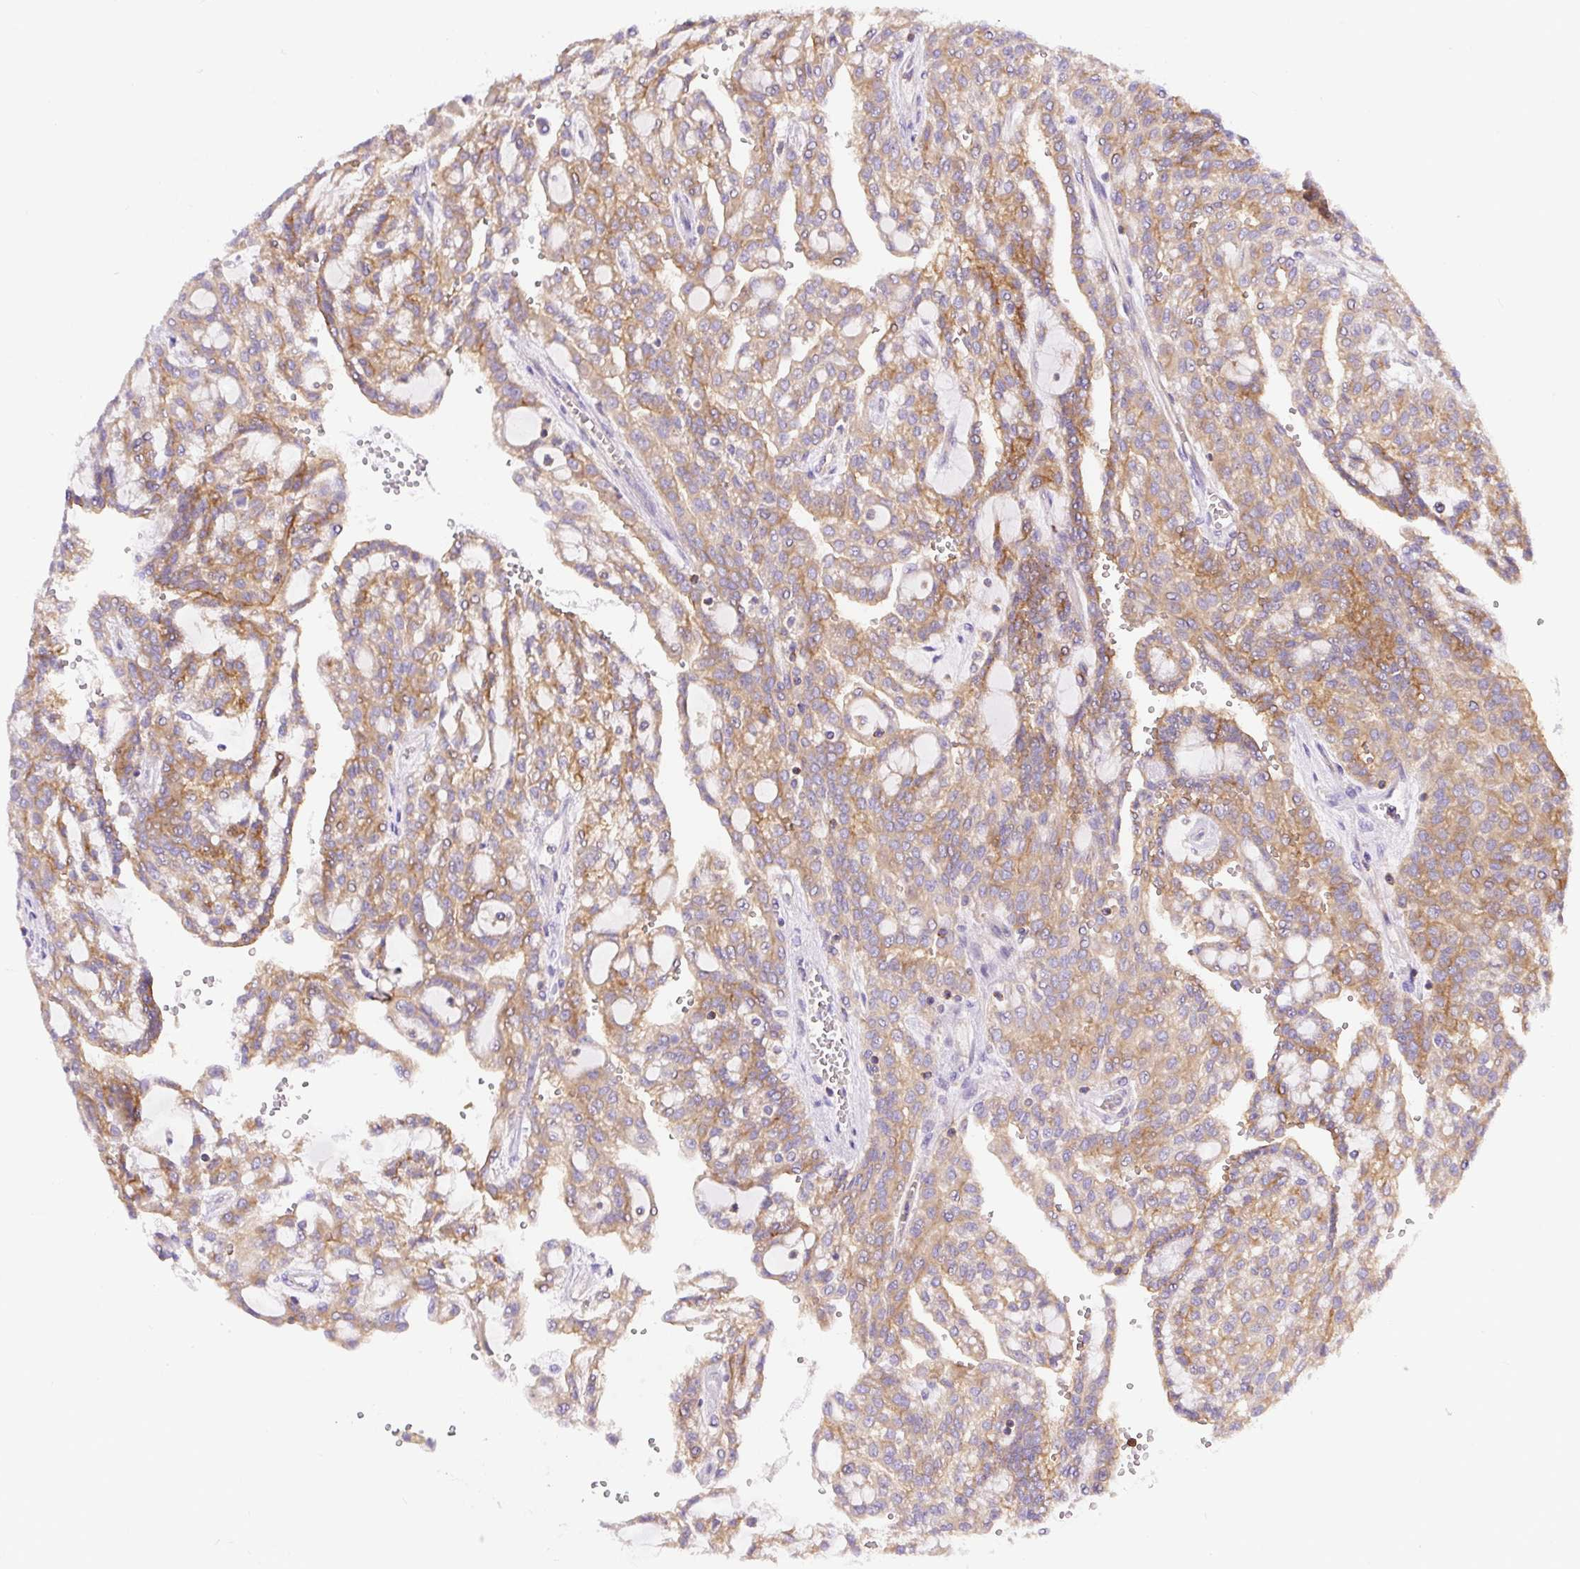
{"staining": {"intensity": "moderate", "quantity": ">75%", "location": "cytoplasmic/membranous"}, "tissue": "renal cancer", "cell_type": "Tumor cells", "image_type": "cancer", "snomed": [{"axis": "morphology", "description": "Adenocarcinoma, NOS"}, {"axis": "topography", "description": "Kidney"}], "caption": "Renal adenocarcinoma stained with IHC exhibits moderate cytoplasmic/membranous staining in approximately >75% of tumor cells.", "gene": "DNM2", "patient": {"sex": "male", "age": 63}}